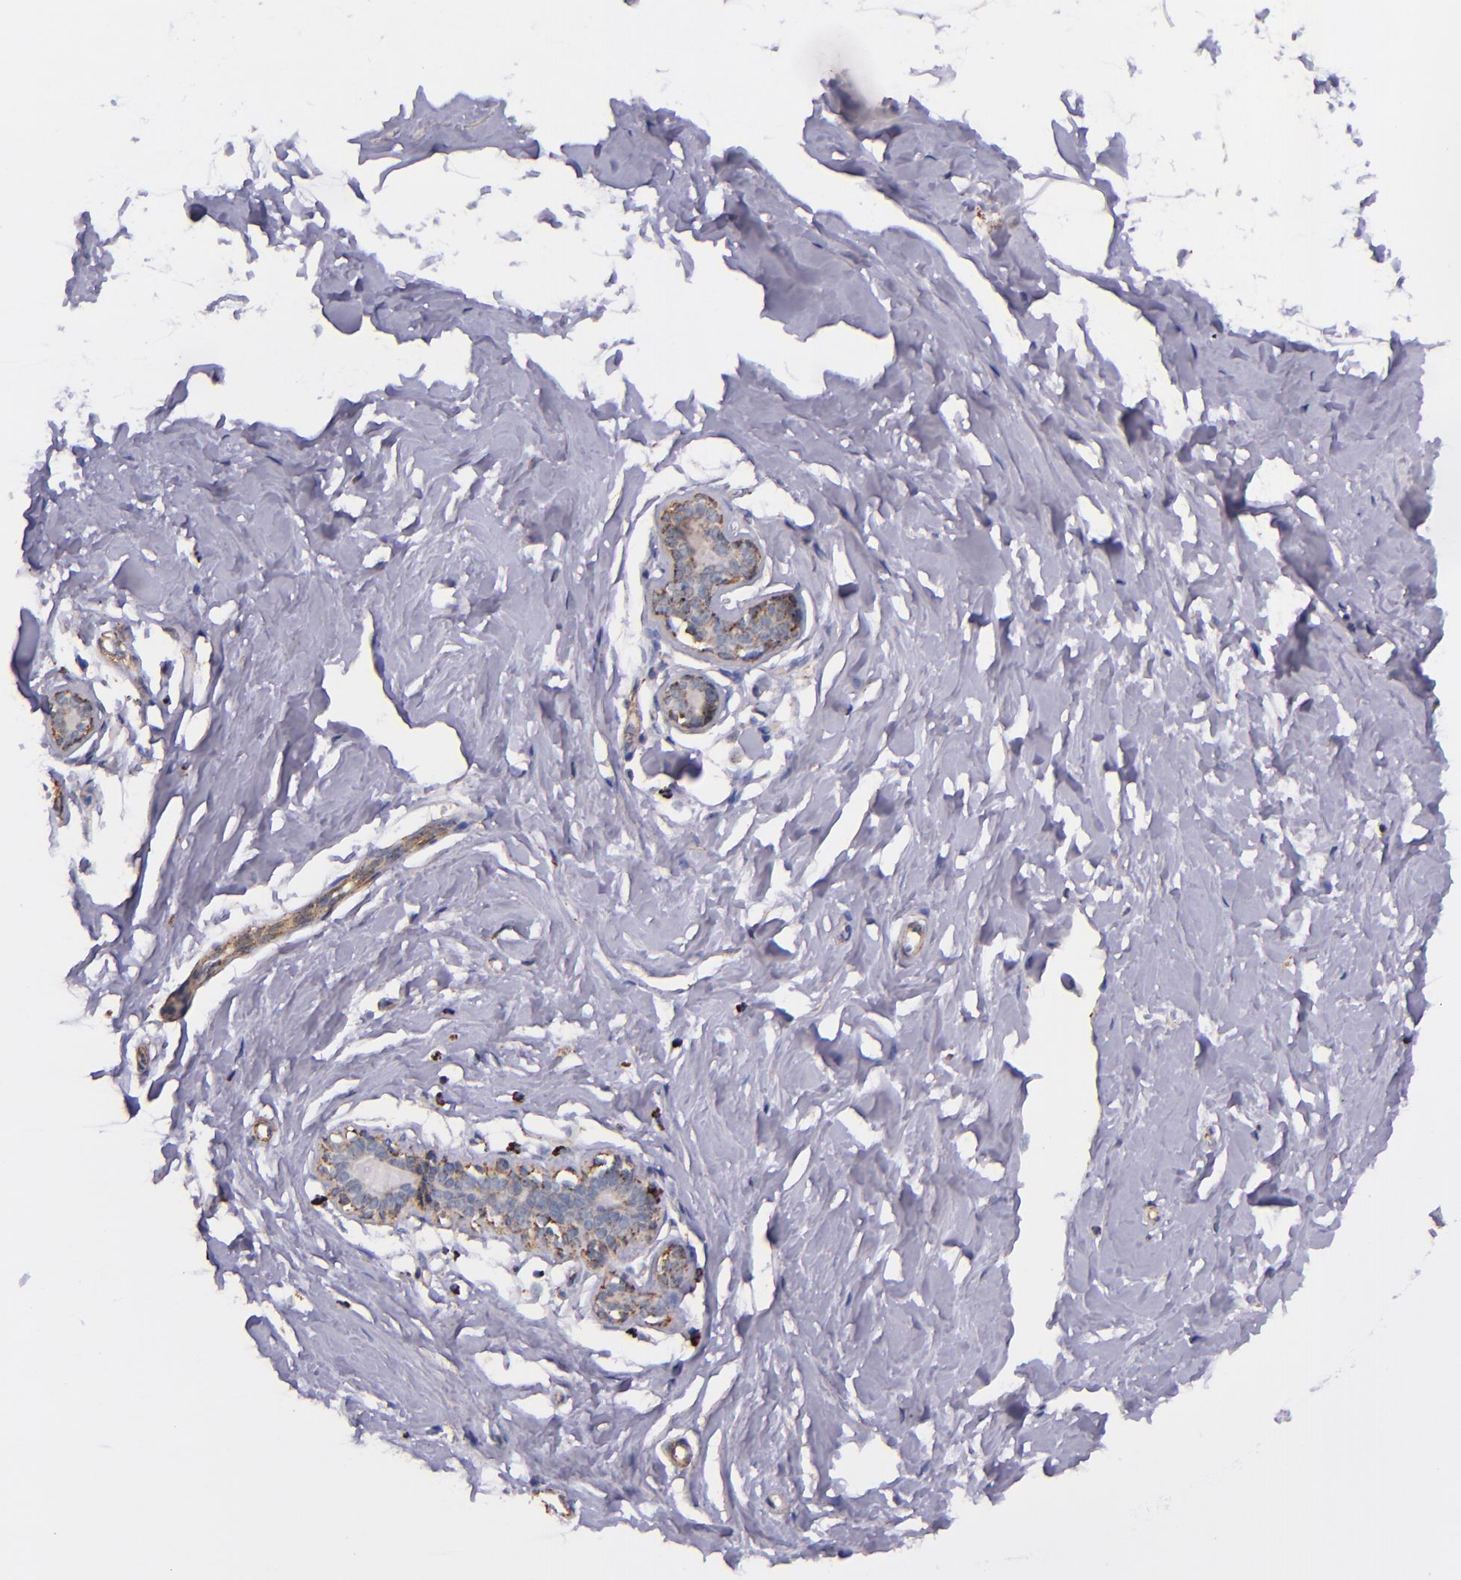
{"staining": {"intensity": "negative", "quantity": "none", "location": "none"}, "tissue": "breast", "cell_type": "Adipocytes", "image_type": "normal", "snomed": [{"axis": "morphology", "description": "Normal tissue, NOS"}, {"axis": "topography", "description": "Breast"}], "caption": "Immunohistochemical staining of normal human breast reveals no significant positivity in adipocytes. The staining is performed using DAB (3,3'-diaminobenzidine) brown chromogen with nuclei counter-stained in using hematoxylin.", "gene": "IDH3G", "patient": {"sex": "female", "age": 23}}